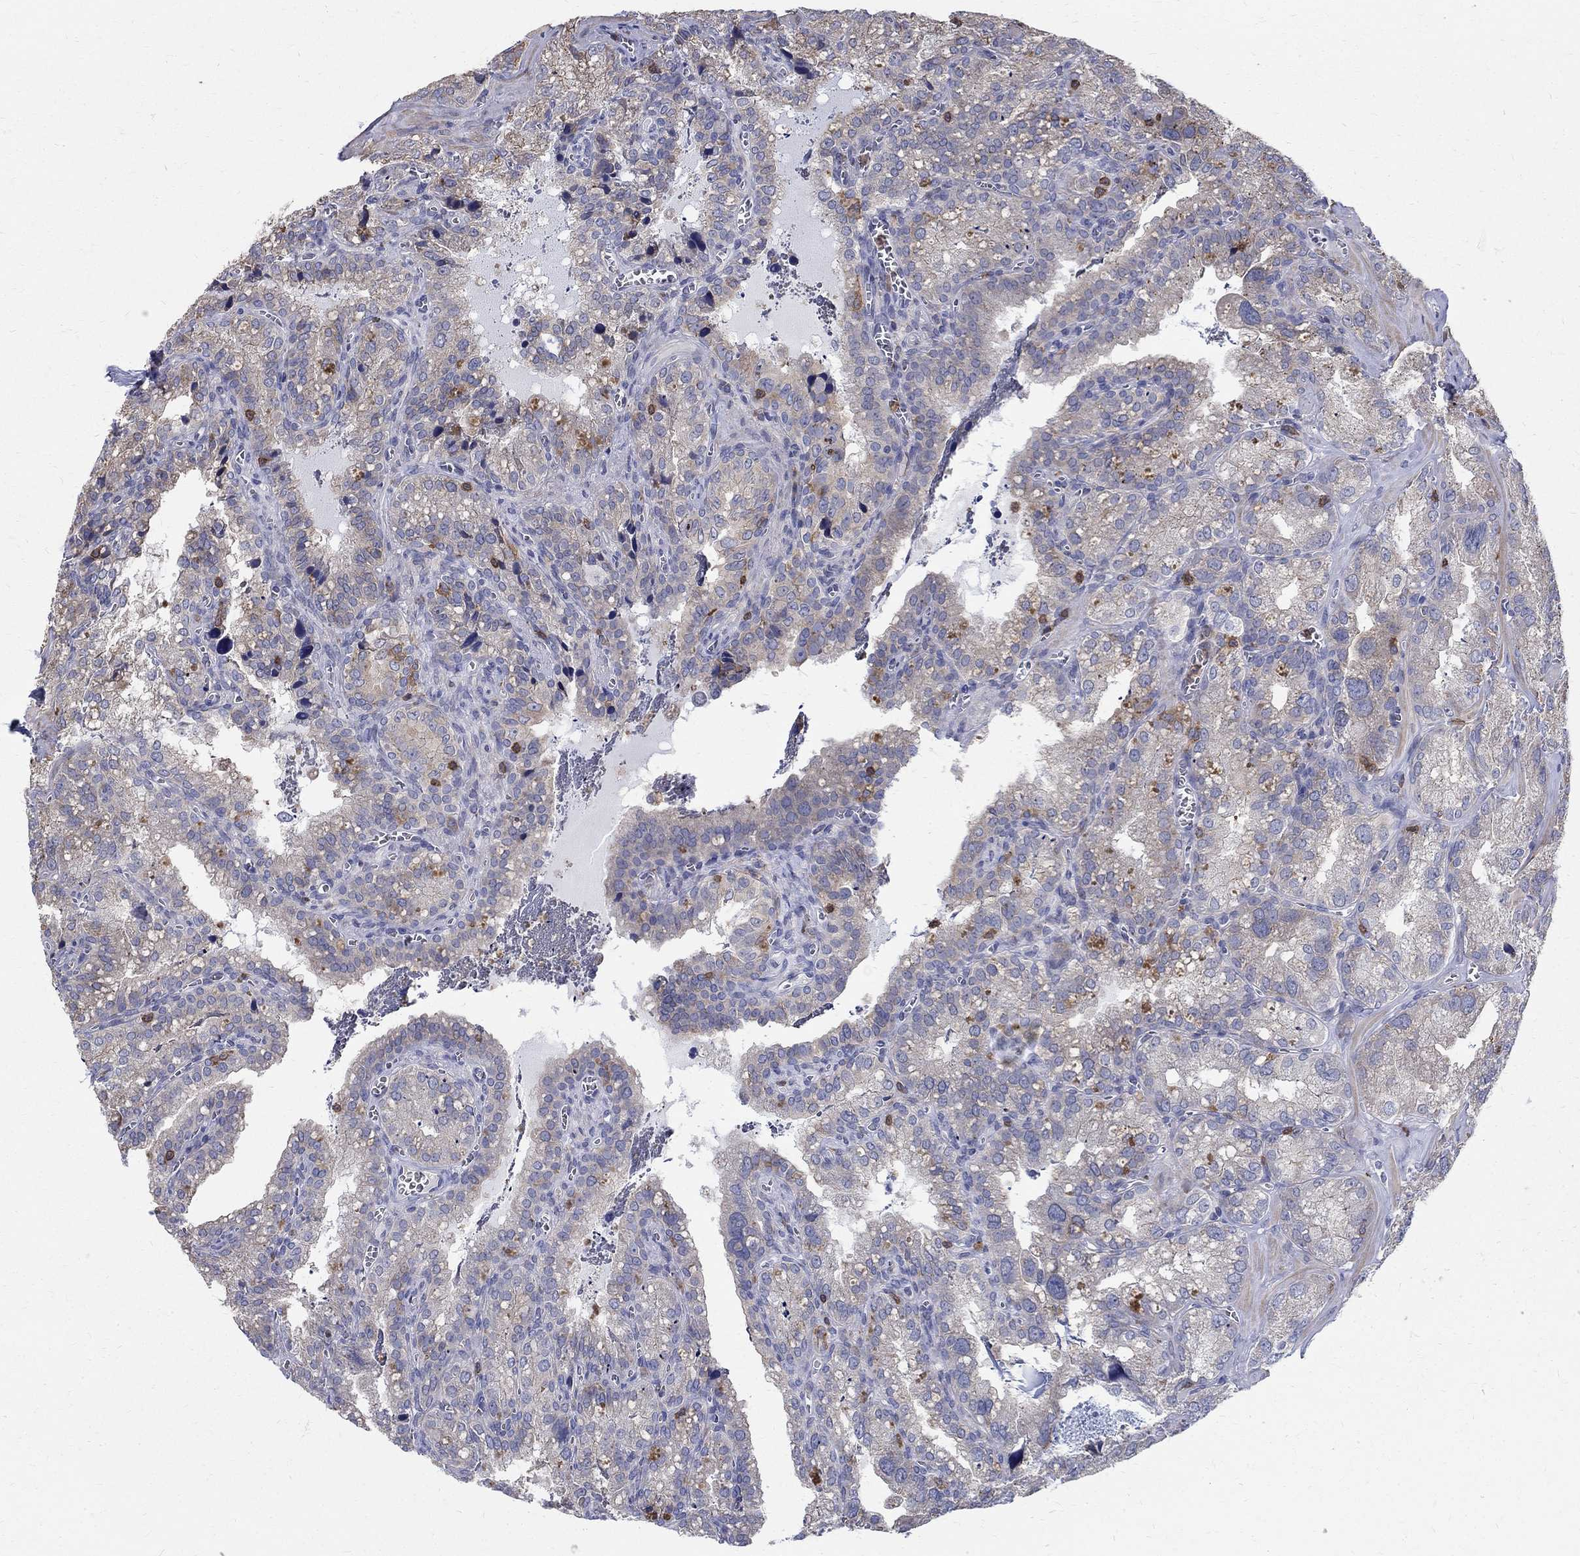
{"staining": {"intensity": "negative", "quantity": "none", "location": "none"}, "tissue": "seminal vesicle", "cell_type": "Glandular cells", "image_type": "normal", "snomed": [{"axis": "morphology", "description": "Normal tissue, NOS"}, {"axis": "topography", "description": "Seminal veicle"}], "caption": "Immunohistochemical staining of unremarkable seminal vesicle demonstrates no significant expression in glandular cells.", "gene": "AGAP2", "patient": {"sex": "male", "age": 57}}